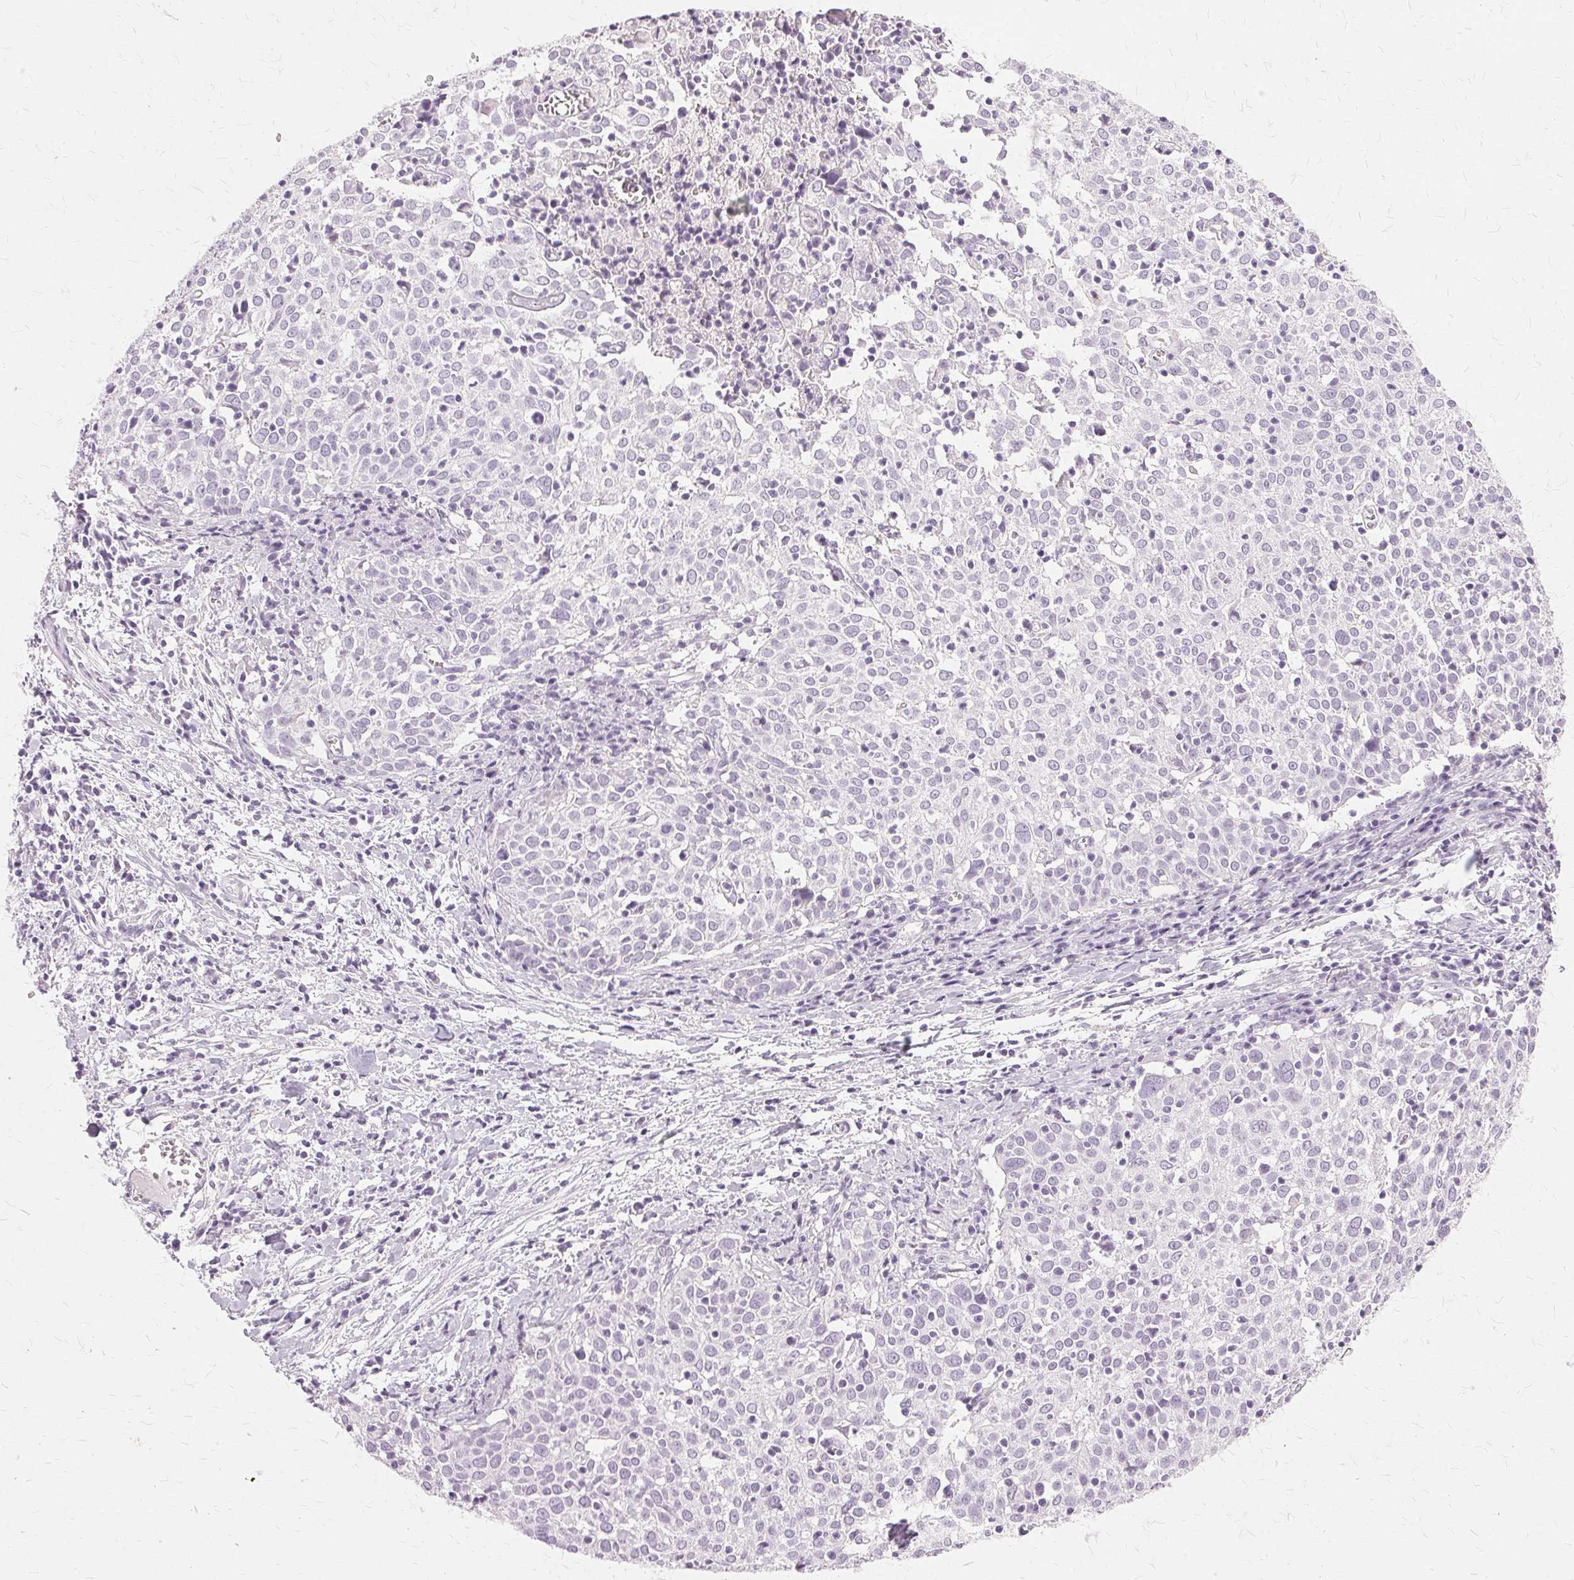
{"staining": {"intensity": "negative", "quantity": "none", "location": "none"}, "tissue": "cervical cancer", "cell_type": "Tumor cells", "image_type": "cancer", "snomed": [{"axis": "morphology", "description": "Squamous cell carcinoma, NOS"}, {"axis": "topography", "description": "Cervix"}], "caption": "Squamous cell carcinoma (cervical) was stained to show a protein in brown. There is no significant expression in tumor cells.", "gene": "SLC45A3", "patient": {"sex": "female", "age": 39}}